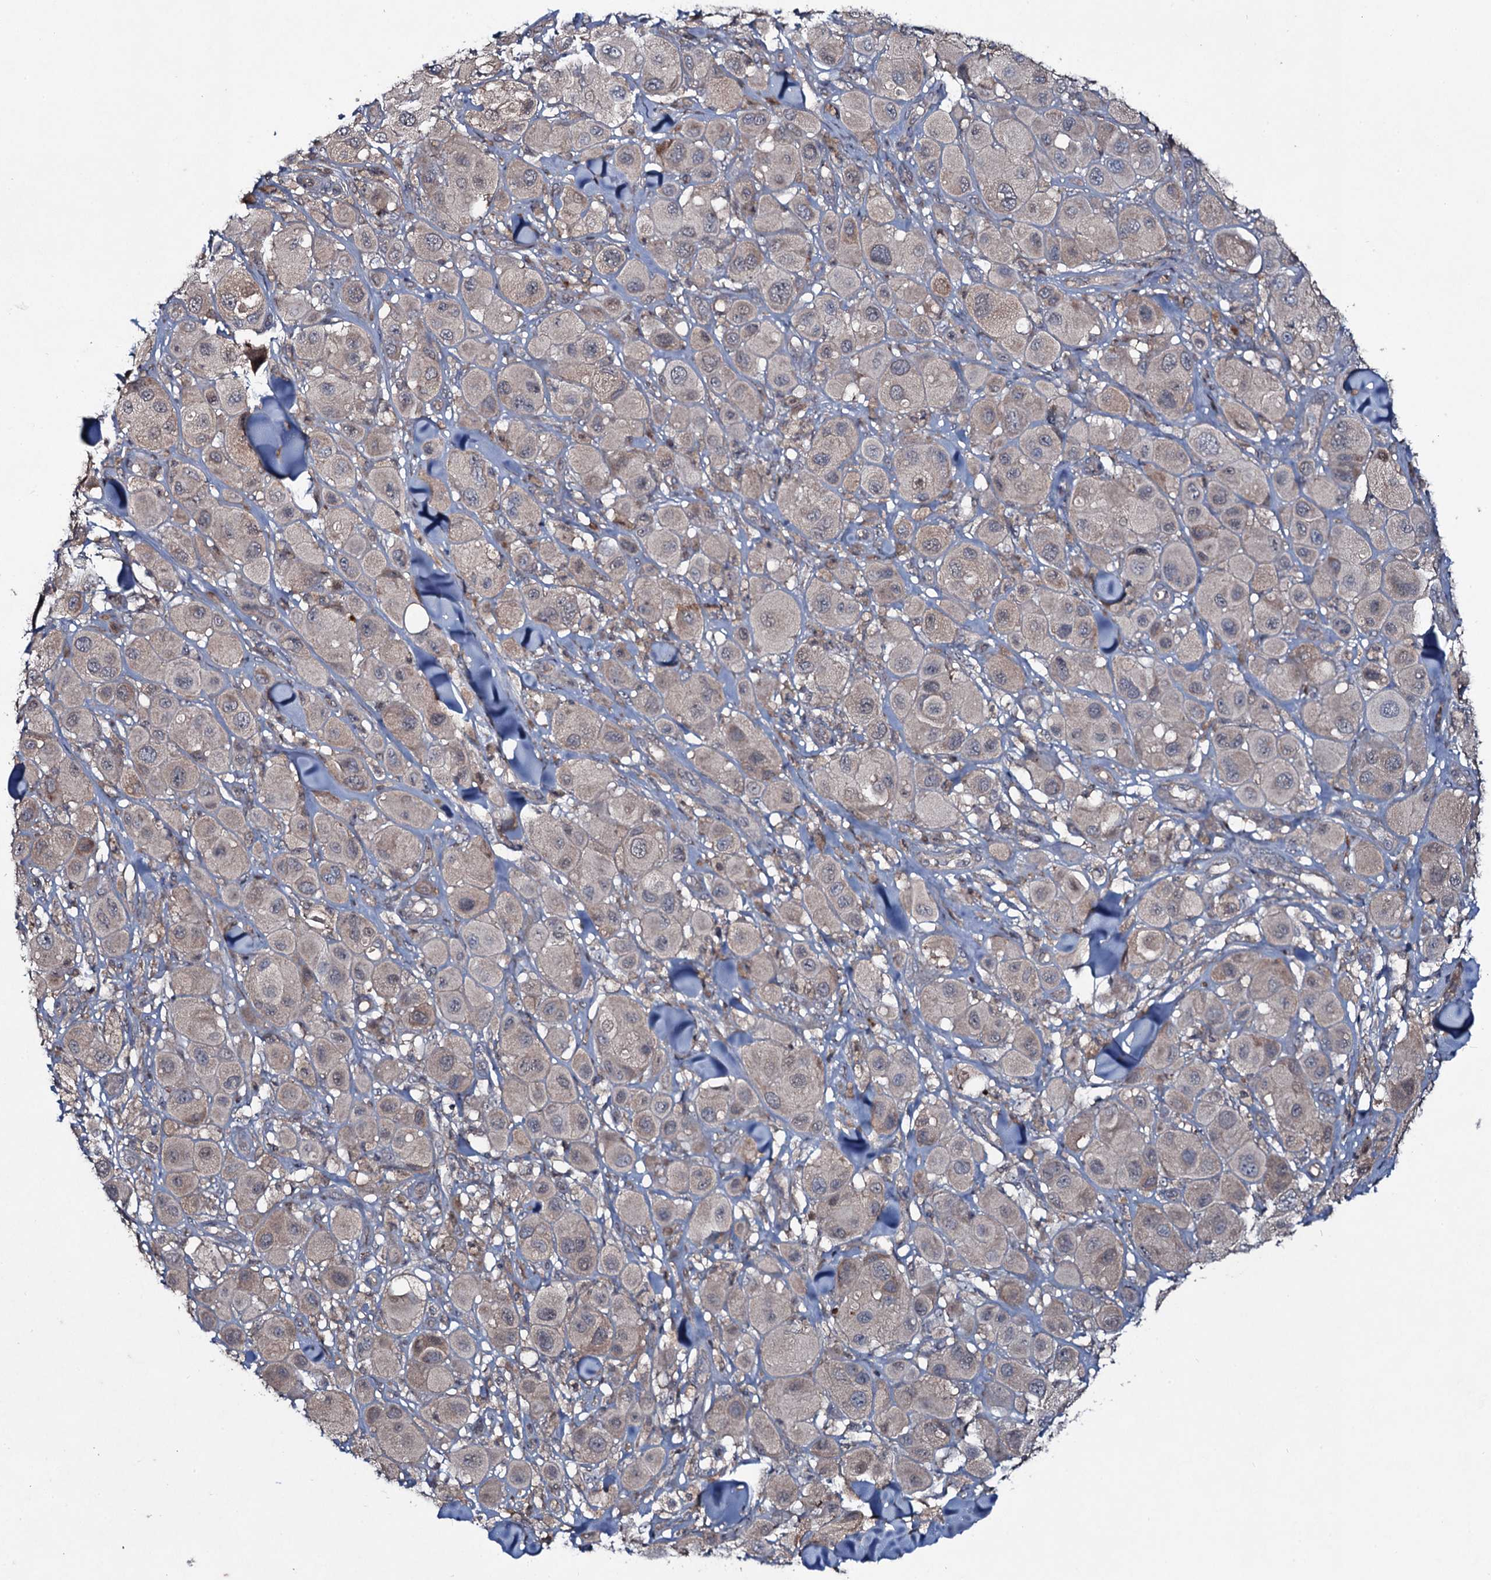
{"staining": {"intensity": "weak", "quantity": "<25%", "location": "cytoplasmic/membranous"}, "tissue": "melanoma", "cell_type": "Tumor cells", "image_type": "cancer", "snomed": [{"axis": "morphology", "description": "Malignant melanoma, Metastatic site"}, {"axis": "topography", "description": "Skin"}], "caption": "Malignant melanoma (metastatic site) stained for a protein using IHC displays no staining tumor cells.", "gene": "SNAP23", "patient": {"sex": "male", "age": 41}}